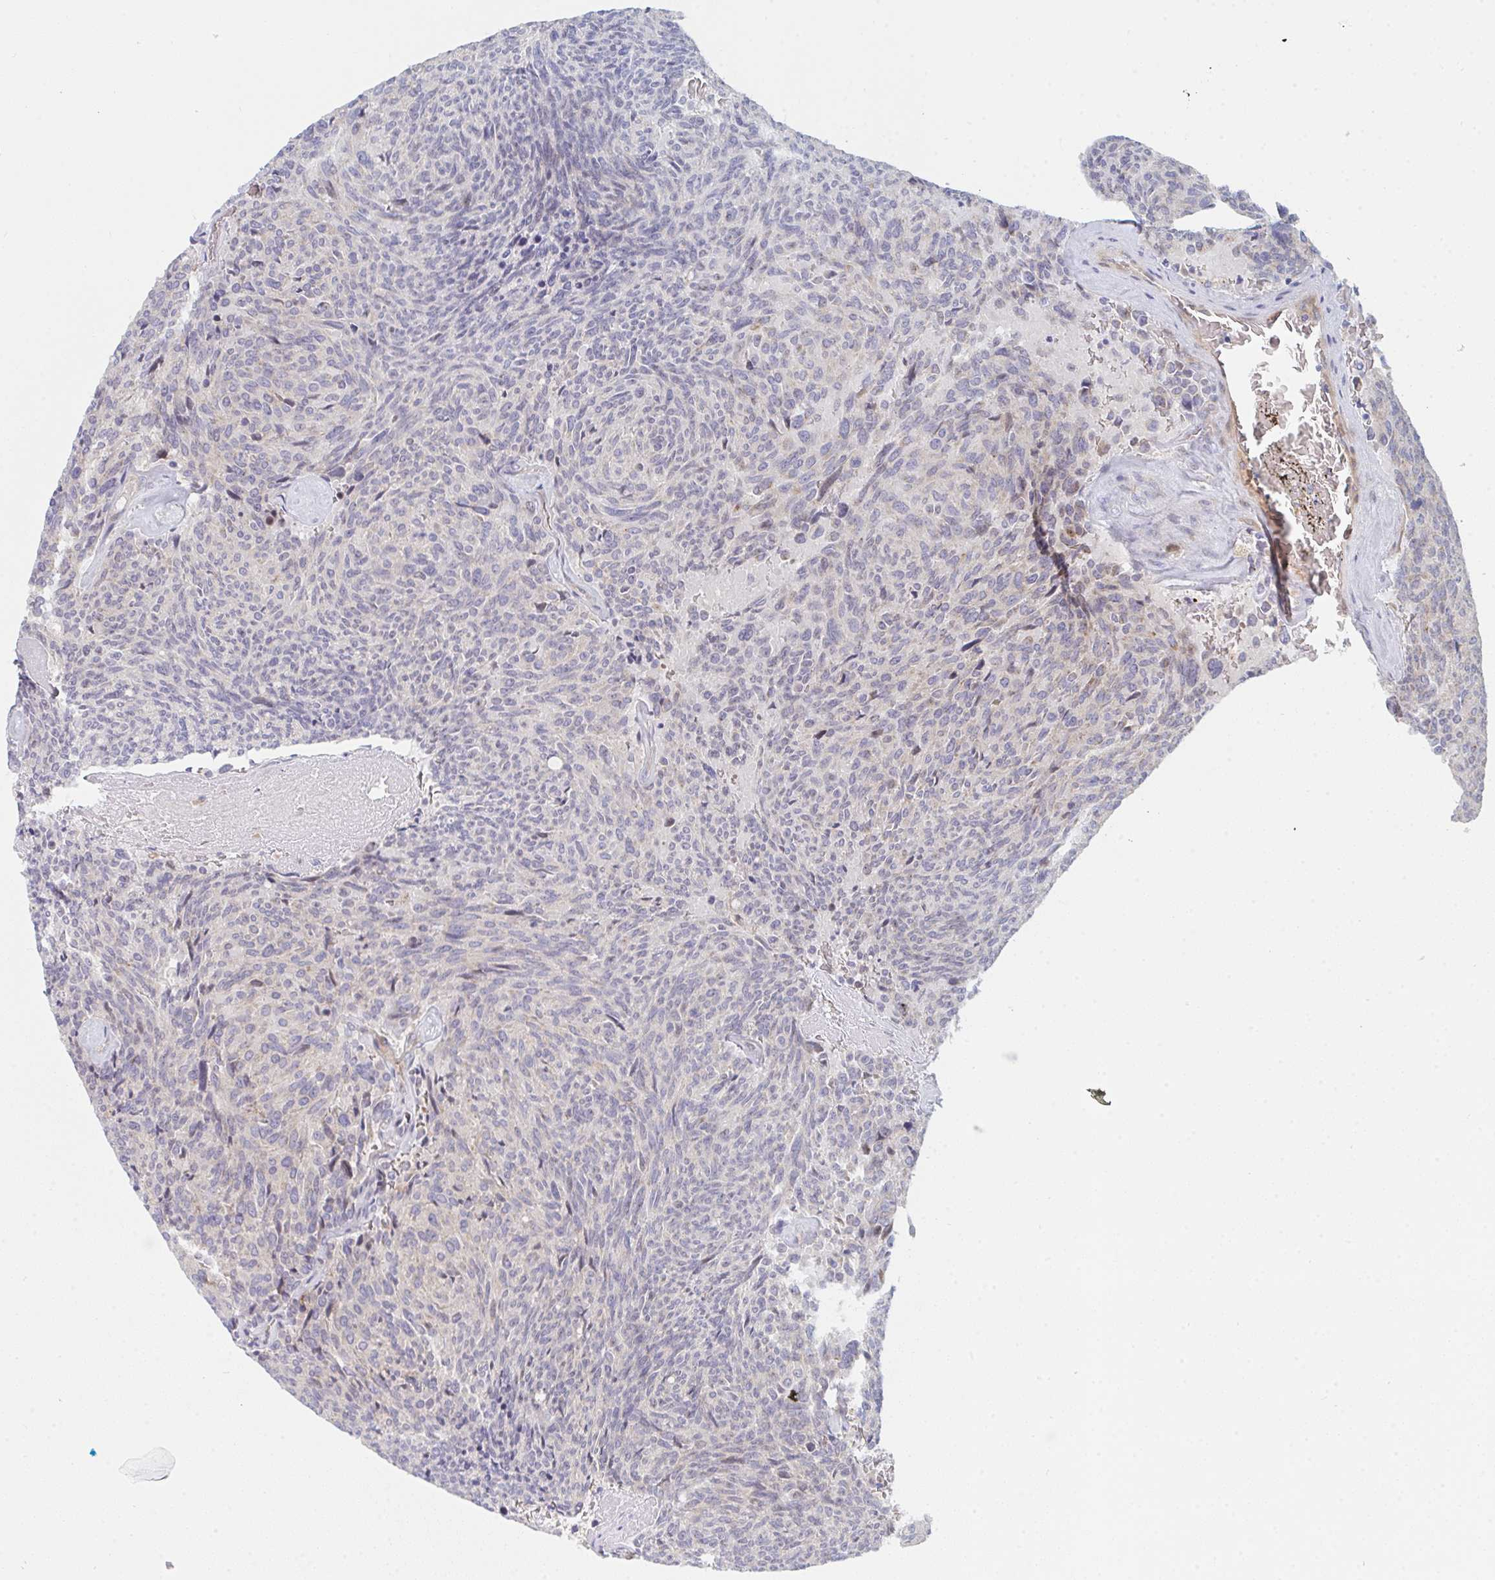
{"staining": {"intensity": "negative", "quantity": "none", "location": "none"}, "tissue": "carcinoid", "cell_type": "Tumor cells", "image_type": "cancer", "snomed": [{"axis": "morphology", "description": "Carcinoid, malignant, NOS"}, {"axis": "topography", "description": "Pancreas"}], "caption": "There is no significant positivity in tumor cells of carcinoid.", "gene": "TNFSF4", "patient": {"sex": "female", "age": 54}}